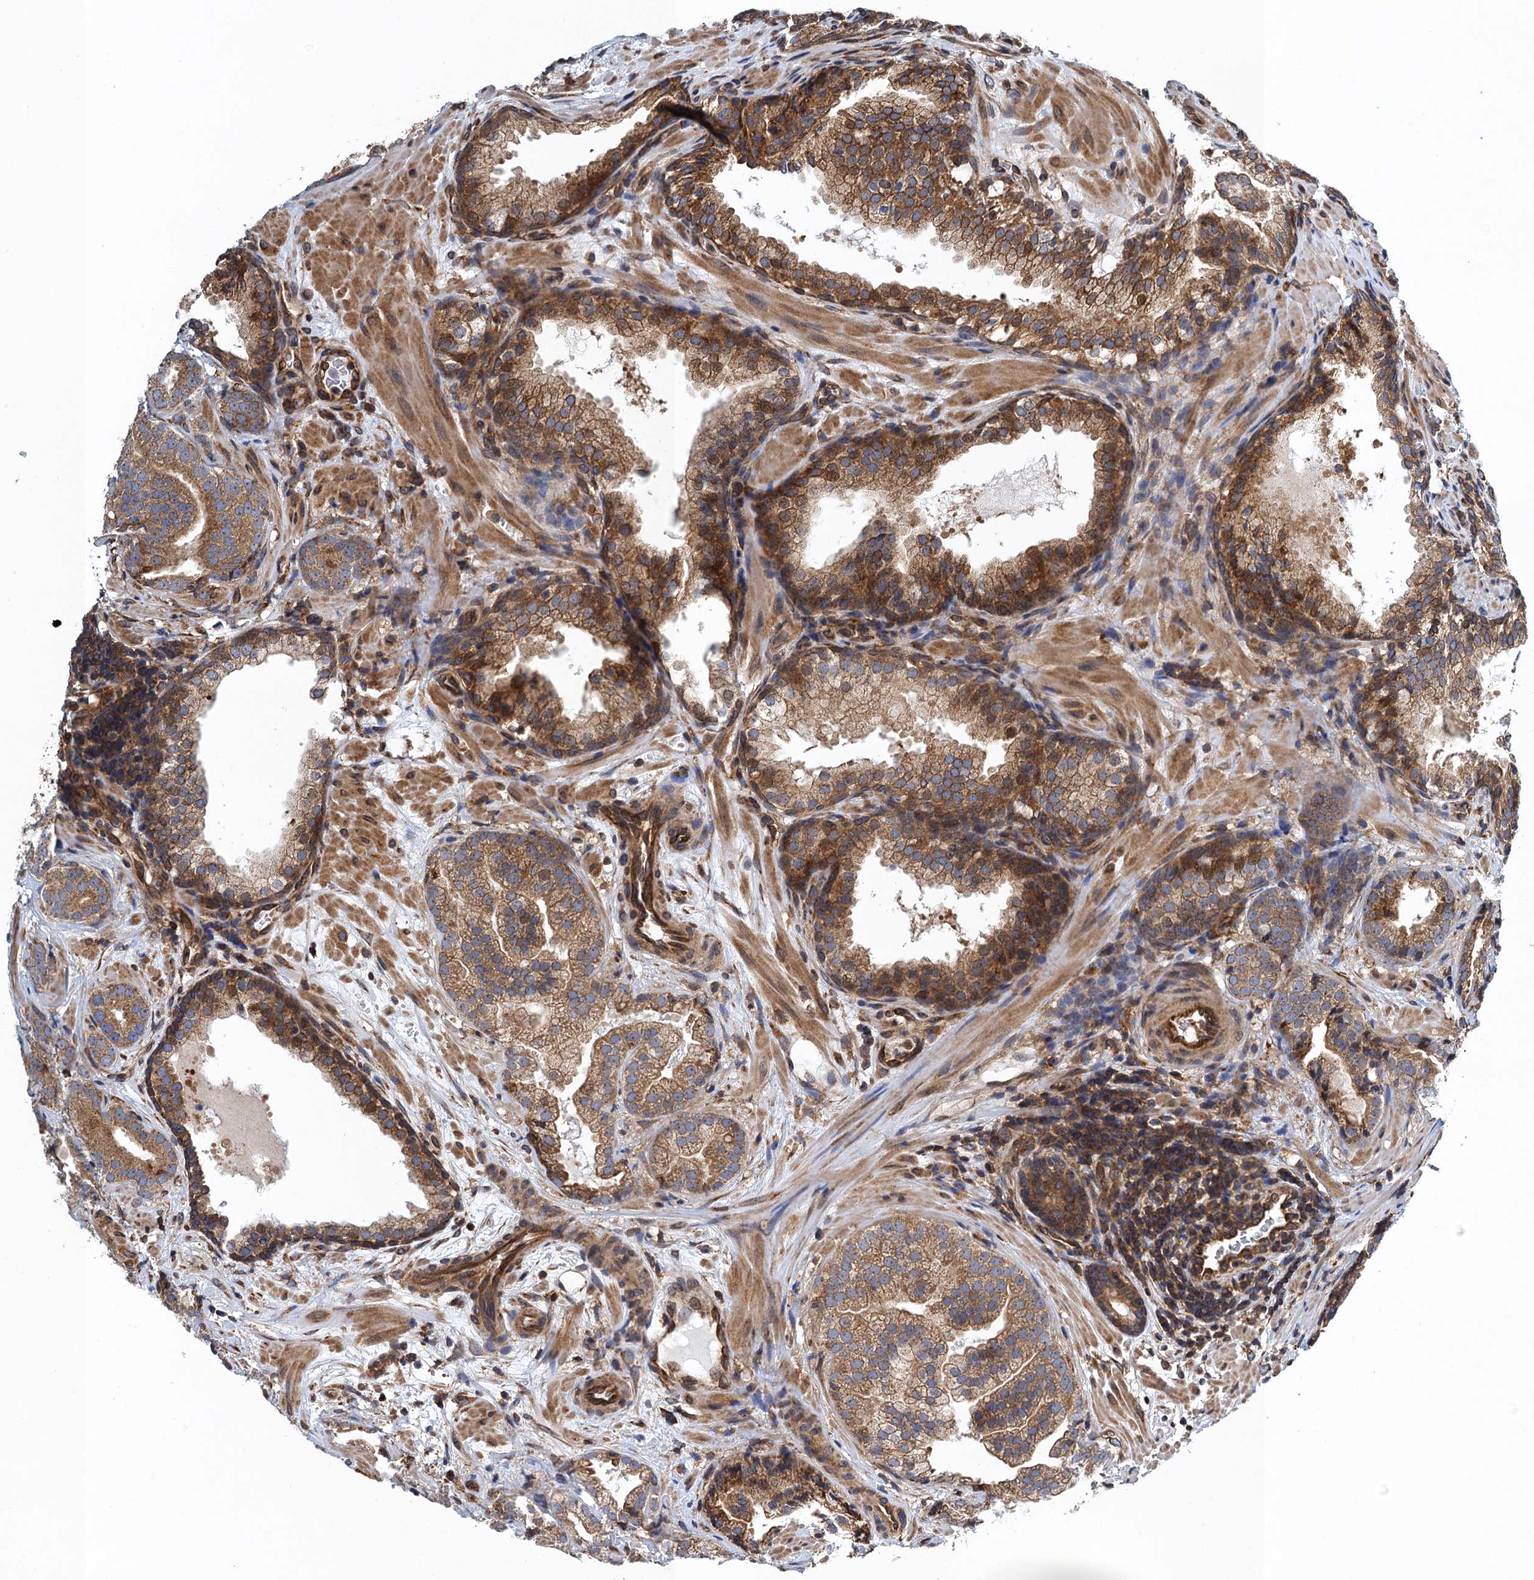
{"staining": {"intensity": "moderate", "quantity": ">75%", "location": "cytoplasmic/membranous"}, "tissue": "prostate cancer", "cell_type": "Tumor cells", "image_type": "cancer", "snomed": [{"axis": "morphology", "description": "Adenocarcinoma, High grade"}, {"axis": "topography", "description": "Prostate"}], "caption": "High-power microscopy captured an immunohistochemistry (IHC) histopathology image of high-grade adenocarcinoma (prostate), revealing moderate cytoplasmic/membranous expression in approximately >75% of tumor cells.", "gene": "MDM1", "patient": {"sex": "male", "age": 60}}